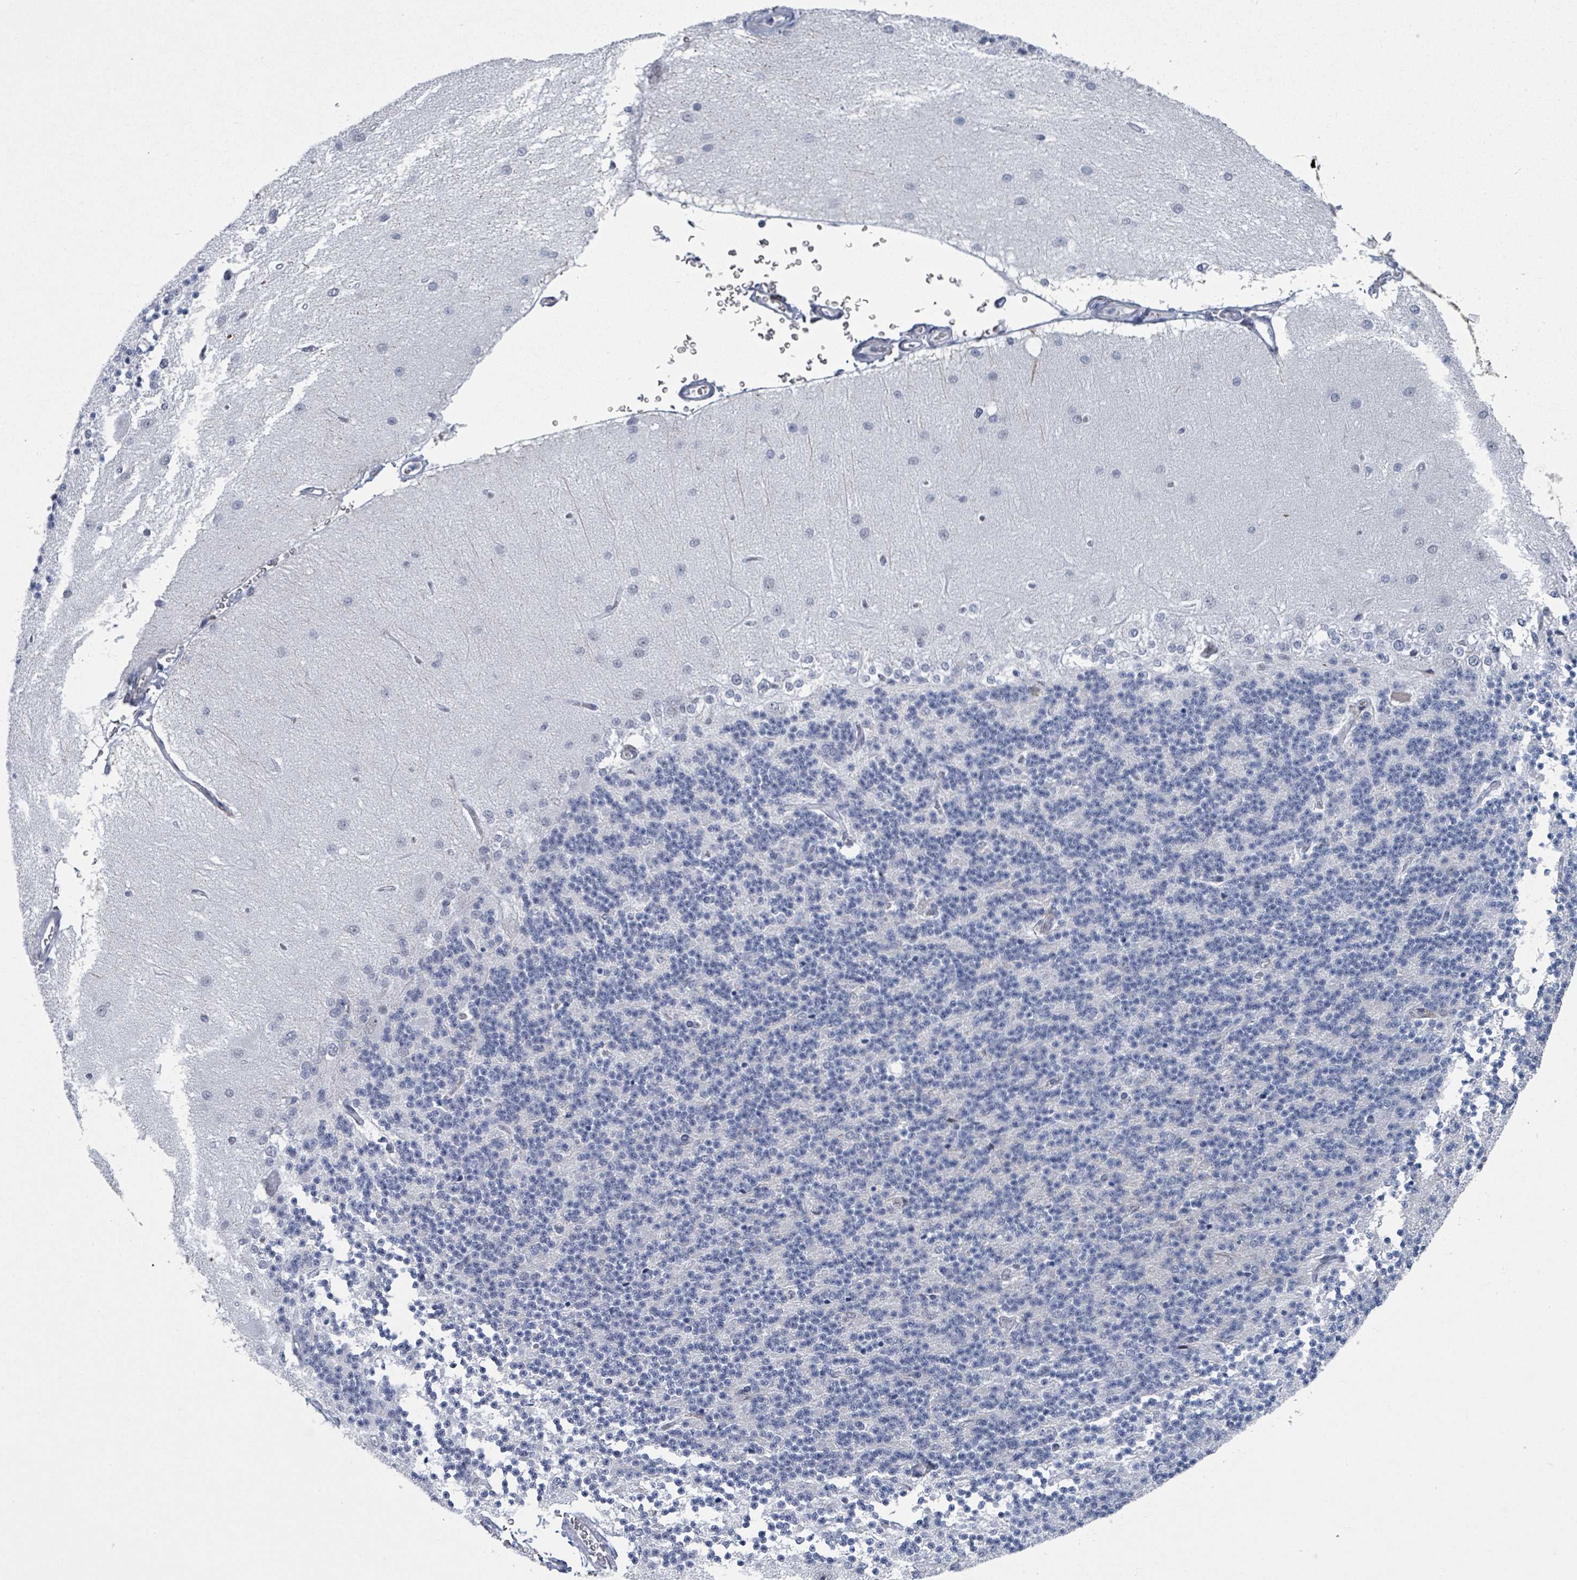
{"staining": {"intensity": "negative", "quantity": "none", "location": "none"}, "tissue": "cerebellum", "cell_type": "Cells in granular layer", "image_type": "normal", "snomed": [{"axis": "morphology", "description": "Normal tissue, NOS"}, {"axis": "topography", "description": "Cerebellum"}], "caption": "DAB (3,3'-diaminobenzidine) immunohistochemical staining of normal cerebellum reveals no significant positivity in cells in granular layer. The staining is performed using DAB brown chromogen with nuclei counter-stained in using hematoxylin.", "gene": "CT45A10", "patient": {"sex": "female", "age": 29}}